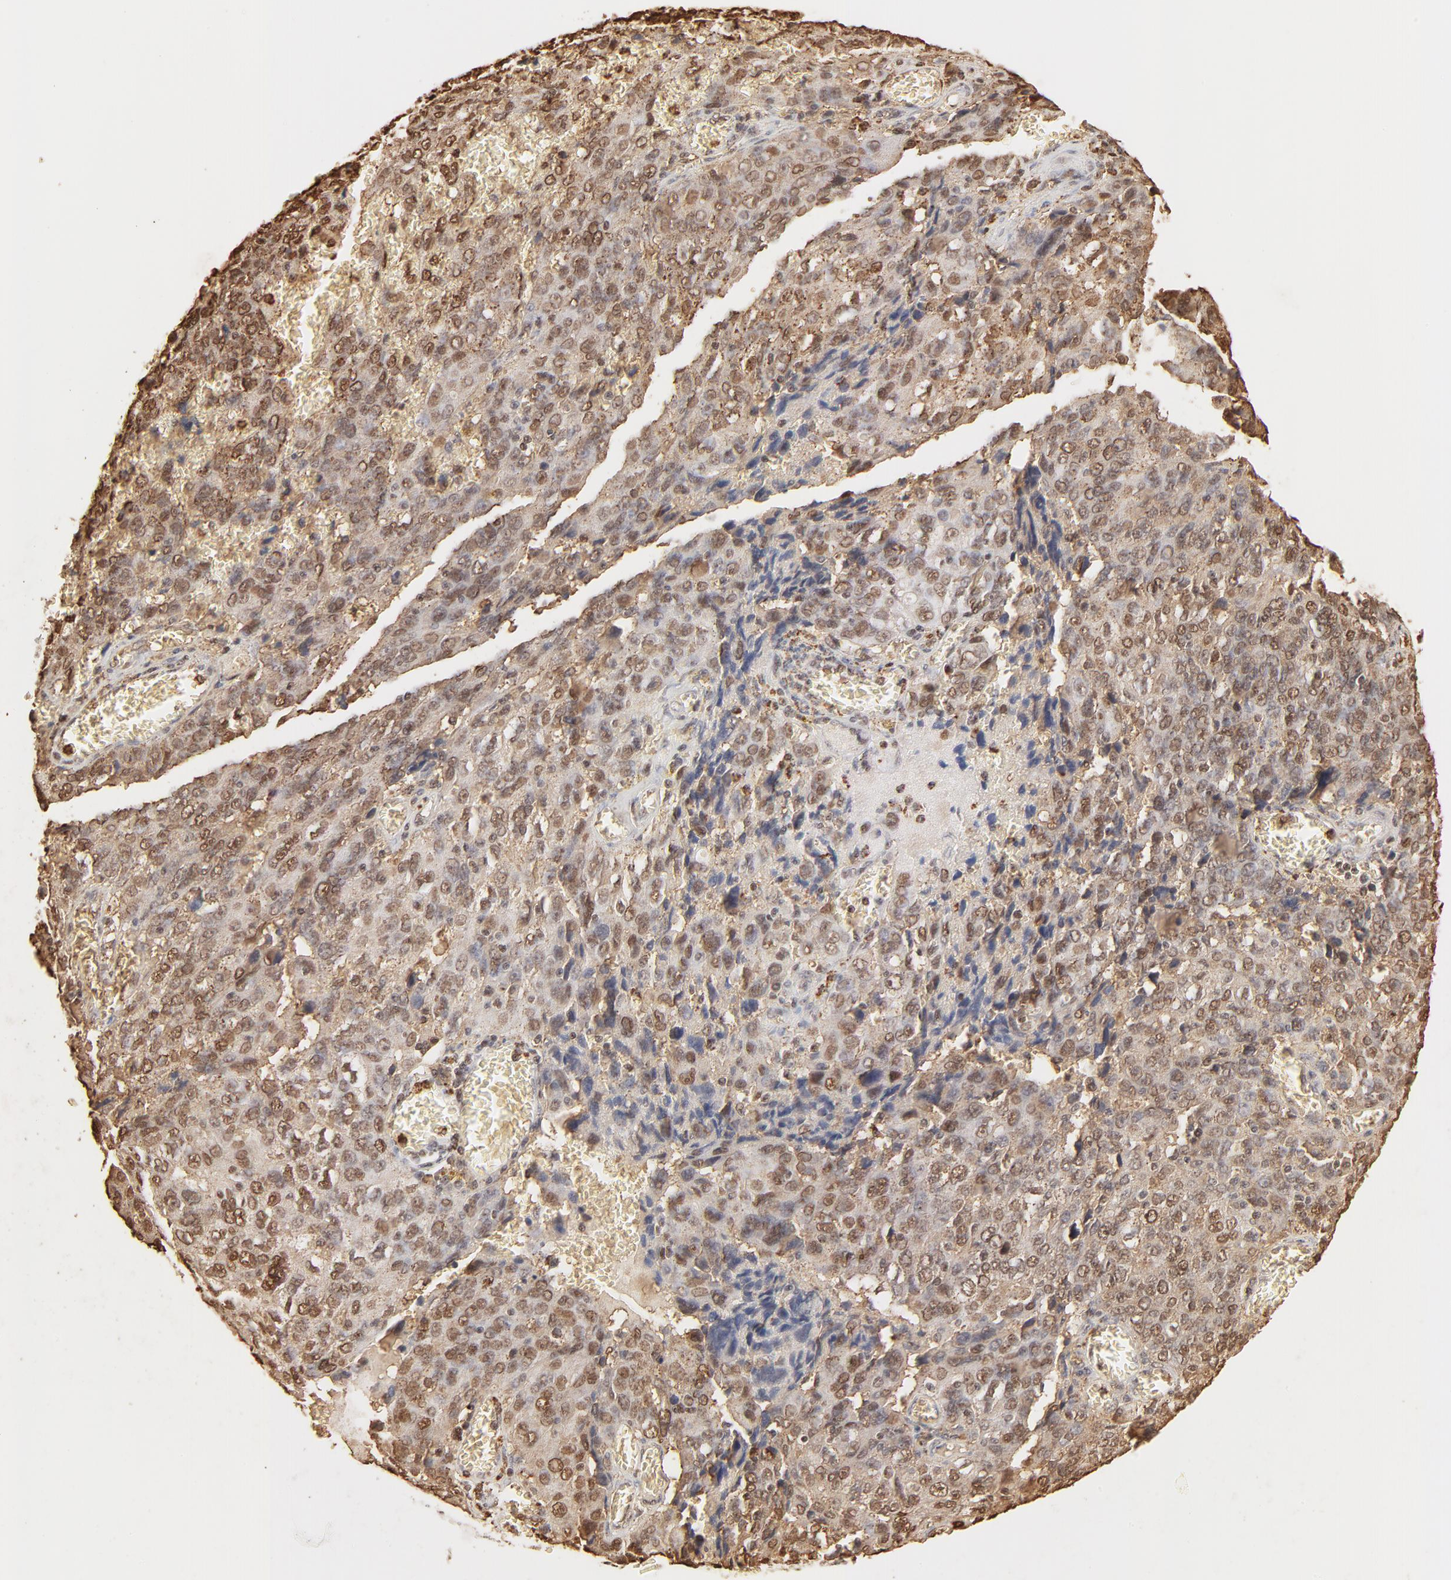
{"staining": {"intensity": "strong", "quantity": ">75%", "location": "cytoplasmic/membranous,nuclear"}, "tissue": "ovarian cancer", "cell_type": "Tumor cells", "image_type": "cancer", "snomed": [{"axis": "morphology", "description": "Carcinoma, endometroid"}, {"axis": "topography", "description": "Ovary"}], "caption": "The photomicrograph reveals a brown stain indicating the presence of a protein in the cytoplasmic/membranous and nuclear of tumor cells in ovarian cancer. The staining was performed using DAB (3,3'-diaminobenzidine), with brown indicating positive protein expression. Nuclei are stained blue with hematoxylin.", "gene": "FAM50A", "patient": {"sex": "female", "age": 75}}